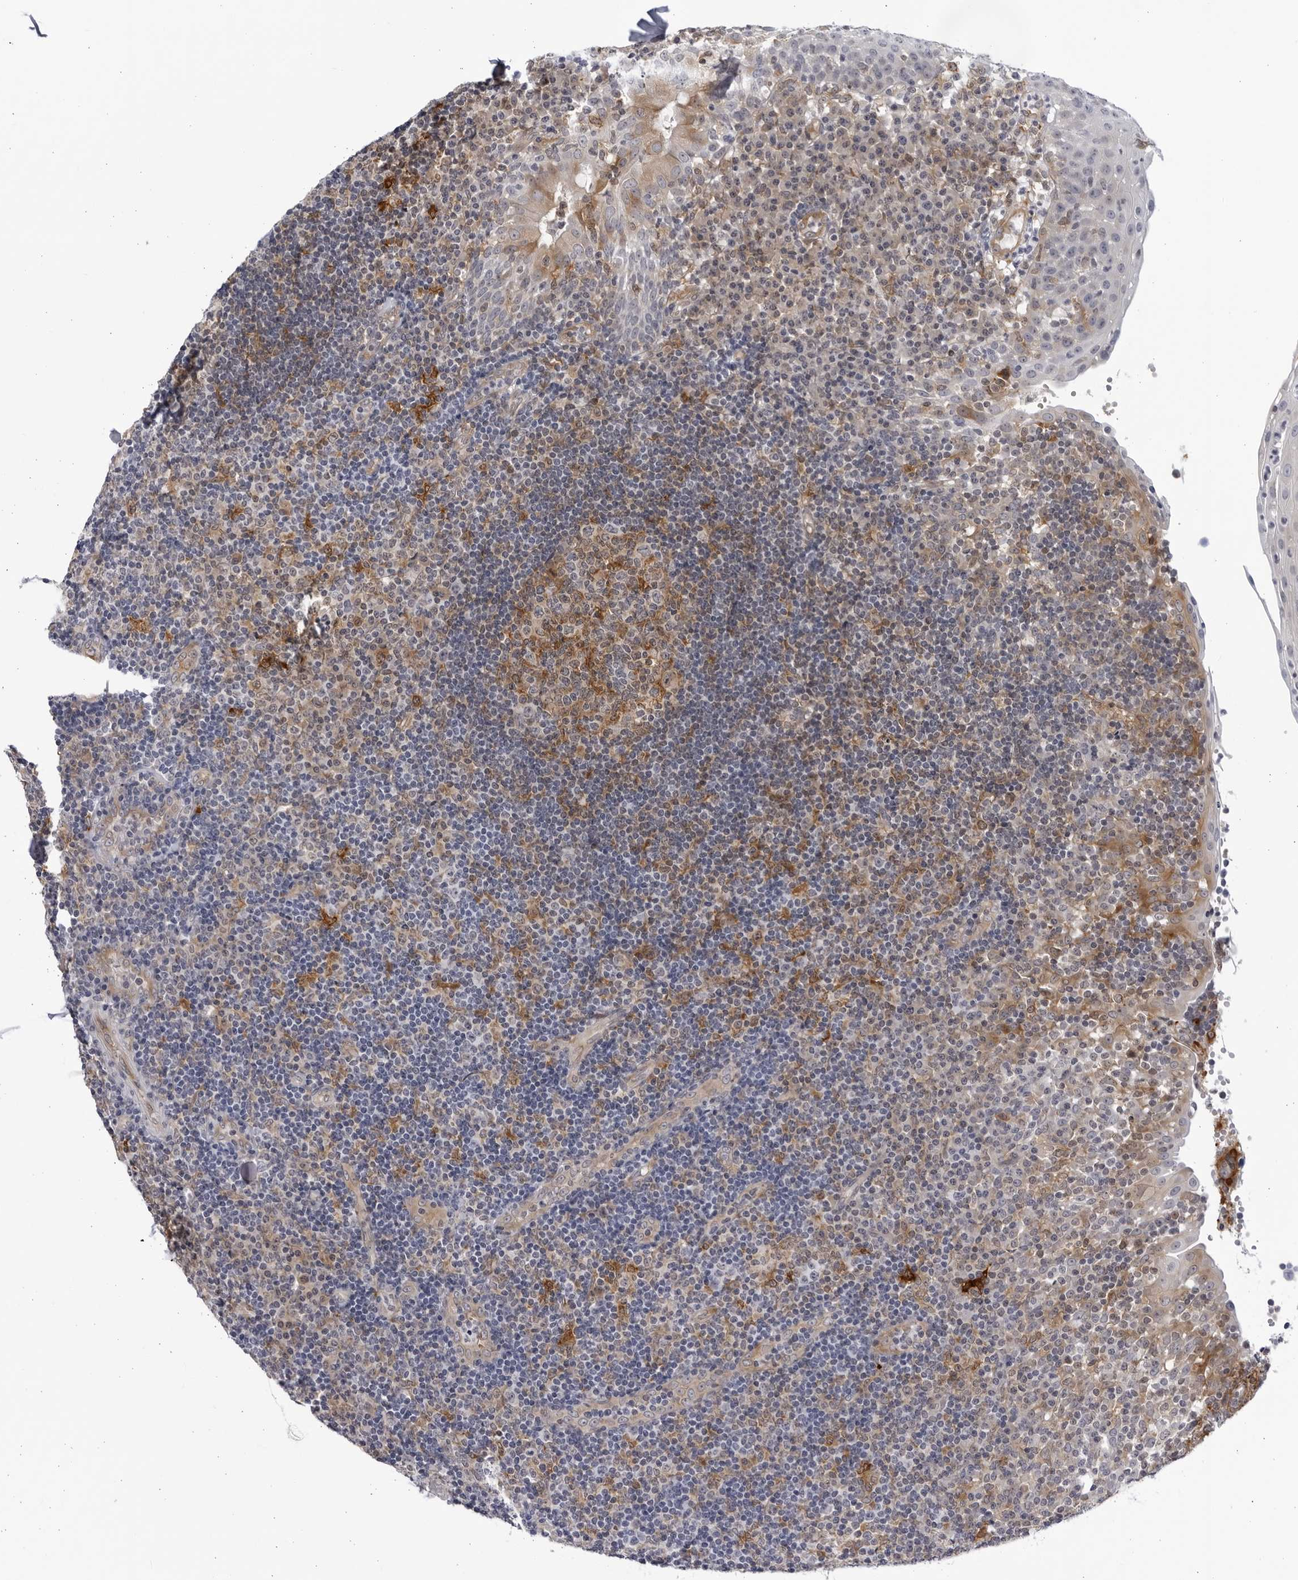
{"staining": {"intensity": "moderate", "quantity": "25%-75%", "location": "cytoplasmic/membranous"}, "tissue": "tonsil", "cell_type": "Germinal center cells", "image_type": "normal", "snomed": [{"axis": "morphology", "description": "Normal tissue, NOS"}, {"axis": "topography", "description": "Tonsil"}], "caption": "Germinal center cells show medium levels of moderate cytoplasmic/membranous positivity in about 25%-75% of cells in benign human tonsil.", "gene": "BMP2K", "patient": {"sex": "female", "age": 40}}